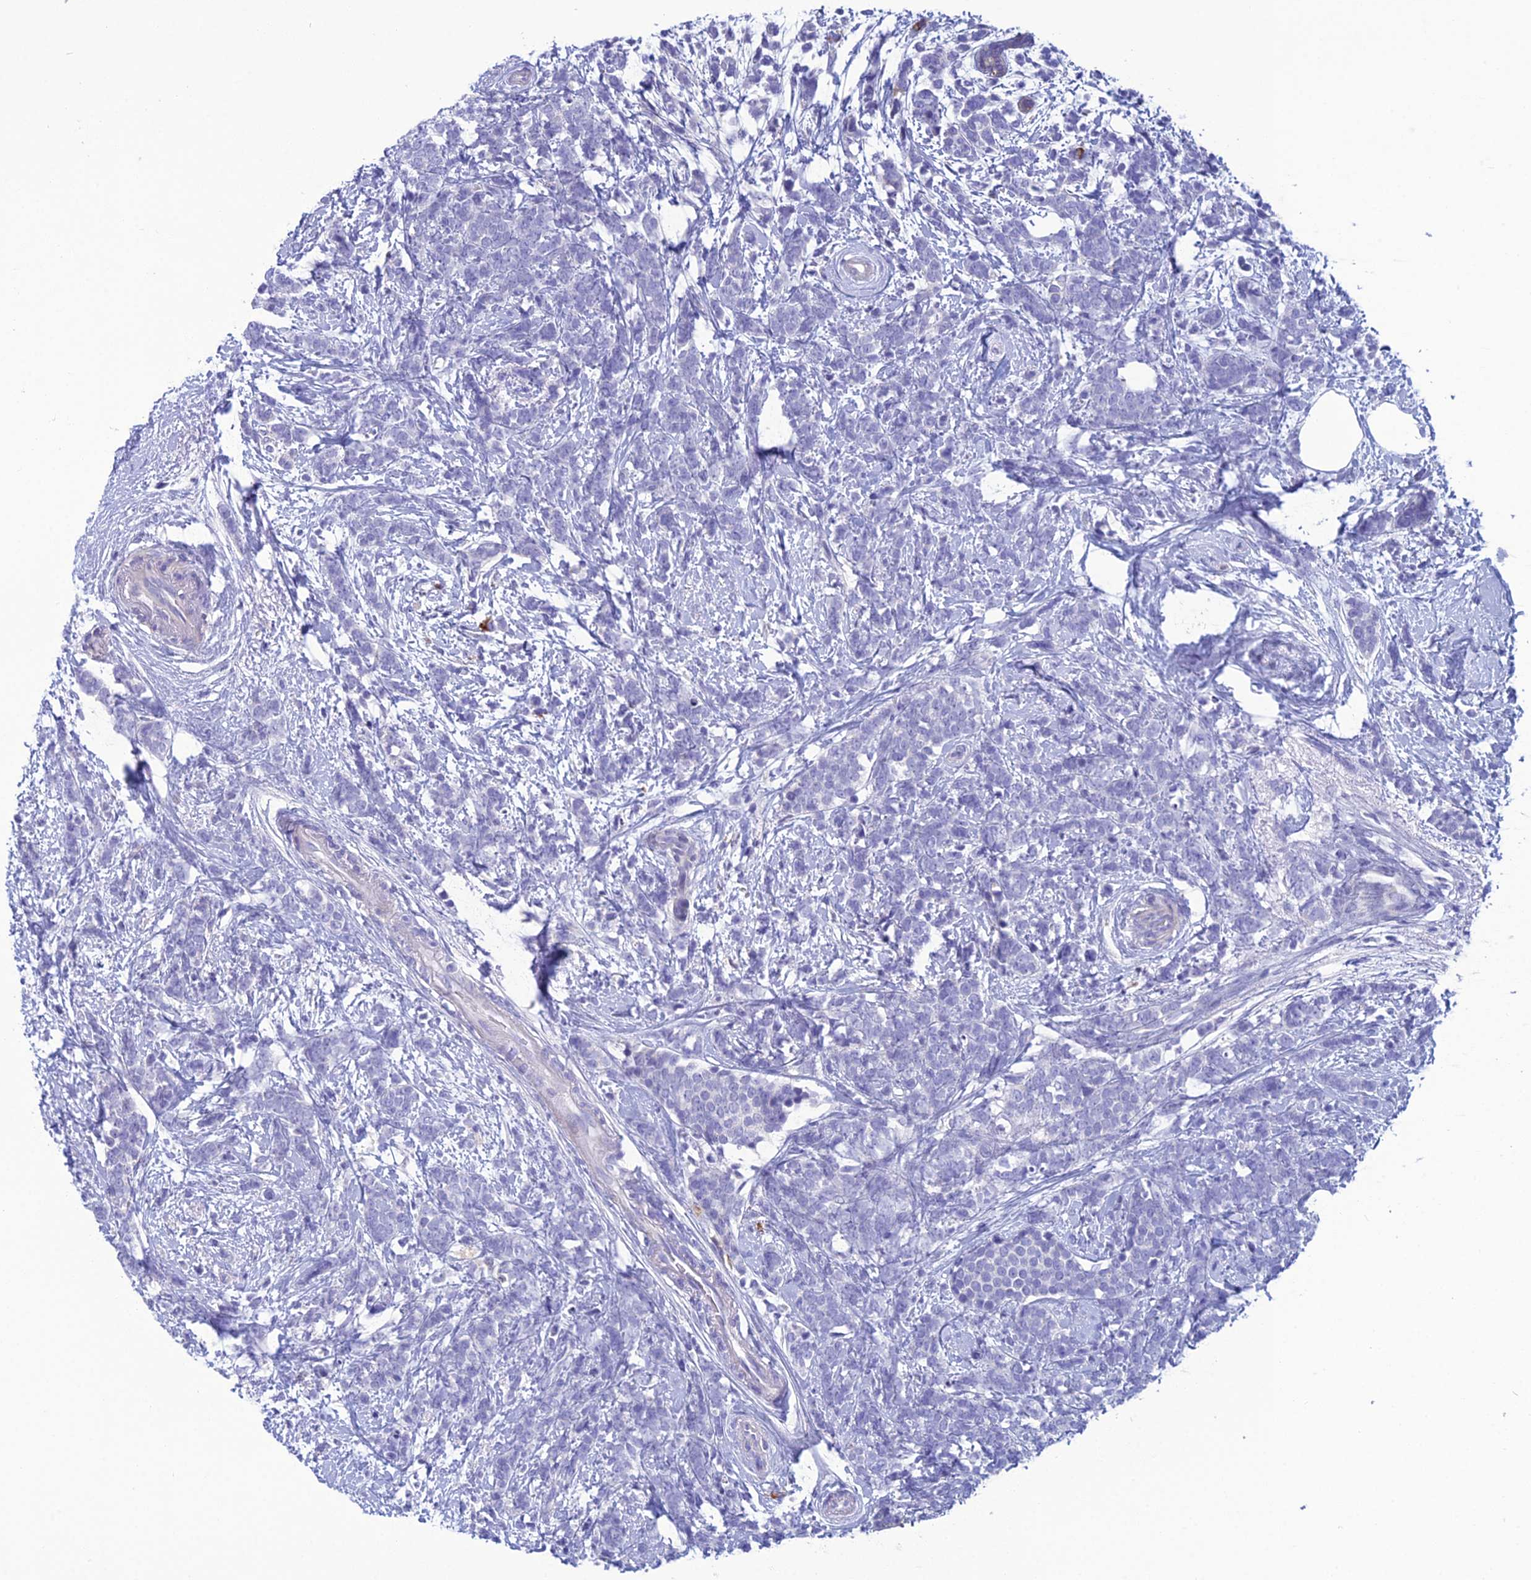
{"staining": {"intensity": "negative", "quantity": "none", "location": "none"}, "tissue": "breast cancer", "cell_type": "Tumor cells", "image_type": "cancer", "snomed": [{"axis": "morphology", "description": "Lobular carcinoma"}, {"axis": "topography", "description": "Breast"}], "caption": "An image of human breast cancer (lobular carcinoma) is negative for staining in tumor cells. (Stains: DAB (3,3'-diaminobenzidine) immunohistochemistry with hematoxylin counter stain, Microscopy: brightfield microscopy at high magnification).", "gene": "CRB2", "patient": {"sex": "female", "age": 58}}